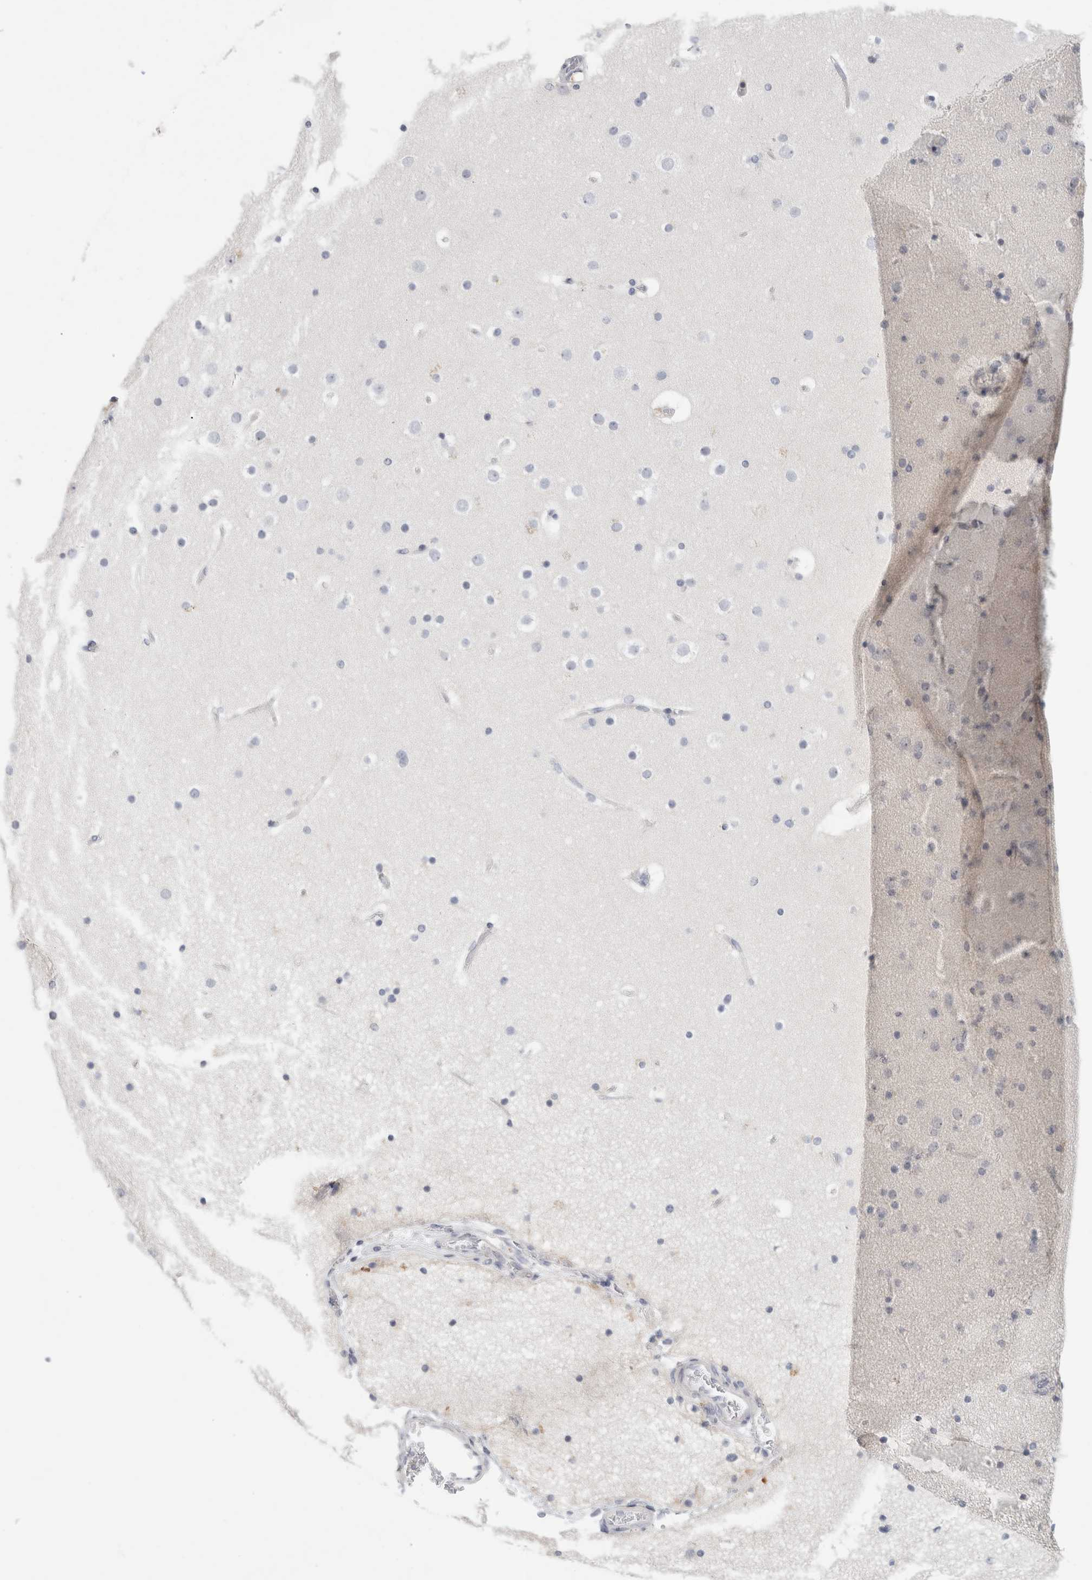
{"staining": {"intensity": "negative", "quantity": "none", "location": "none"}, "tissue": "cerebral cortex", "cell_type": "Endothelial cells", "image_type": "normal", "snomed": [{"axis": "morphology", "description": "Normal tissue, NOS"}, {"axis": "topography", "description": "Cerebral cortex"}], "caption": "An immunohistochemistry (IHC) photomicrograph of unremarkable cerebral cortex is shown. There is no staining in endothelial cells of cerebral cortex. Nuclei are stained in blue.", "gene": "STK31", "patient": {"sex": "male", "age": 57}}